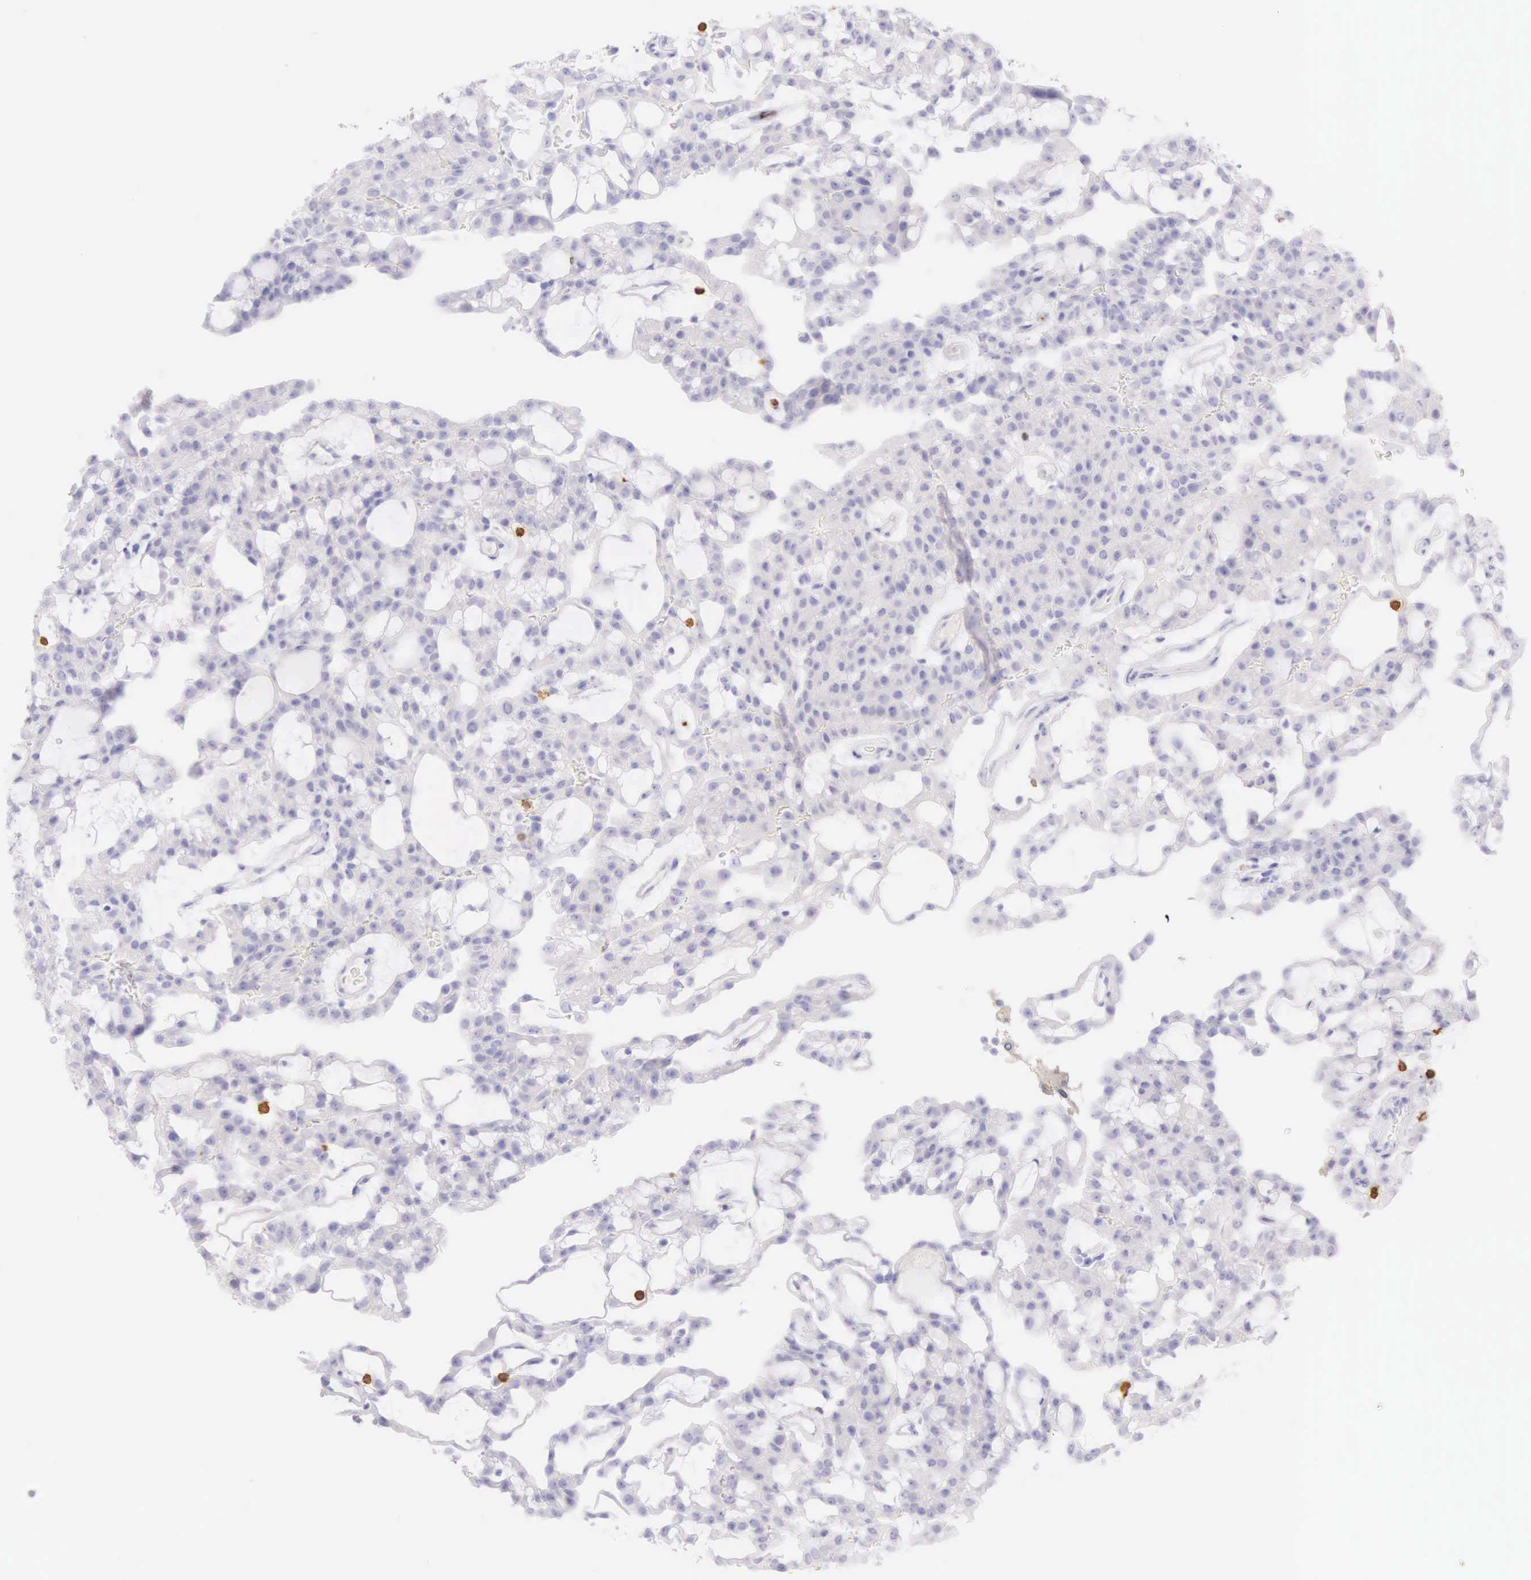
{"staining": {"intensity": "negative", "quantity": "none", "location": "none"}, "tissue": "renal cancer", "cell_type": "Tumor cells", "image_type": "cancer", "snomed": [{"axis": "morphology", "description": "Adenocarcinoma, NOS"}, {"axis": "topography", "description": "Kidney"}], "caption": "This is an IHC histopathology image of renal cancer (adenocarcinoma). There is no positivity in tumor cells.", "gene": "CD3E", "patient": {"sex": "male", "age": 63}}